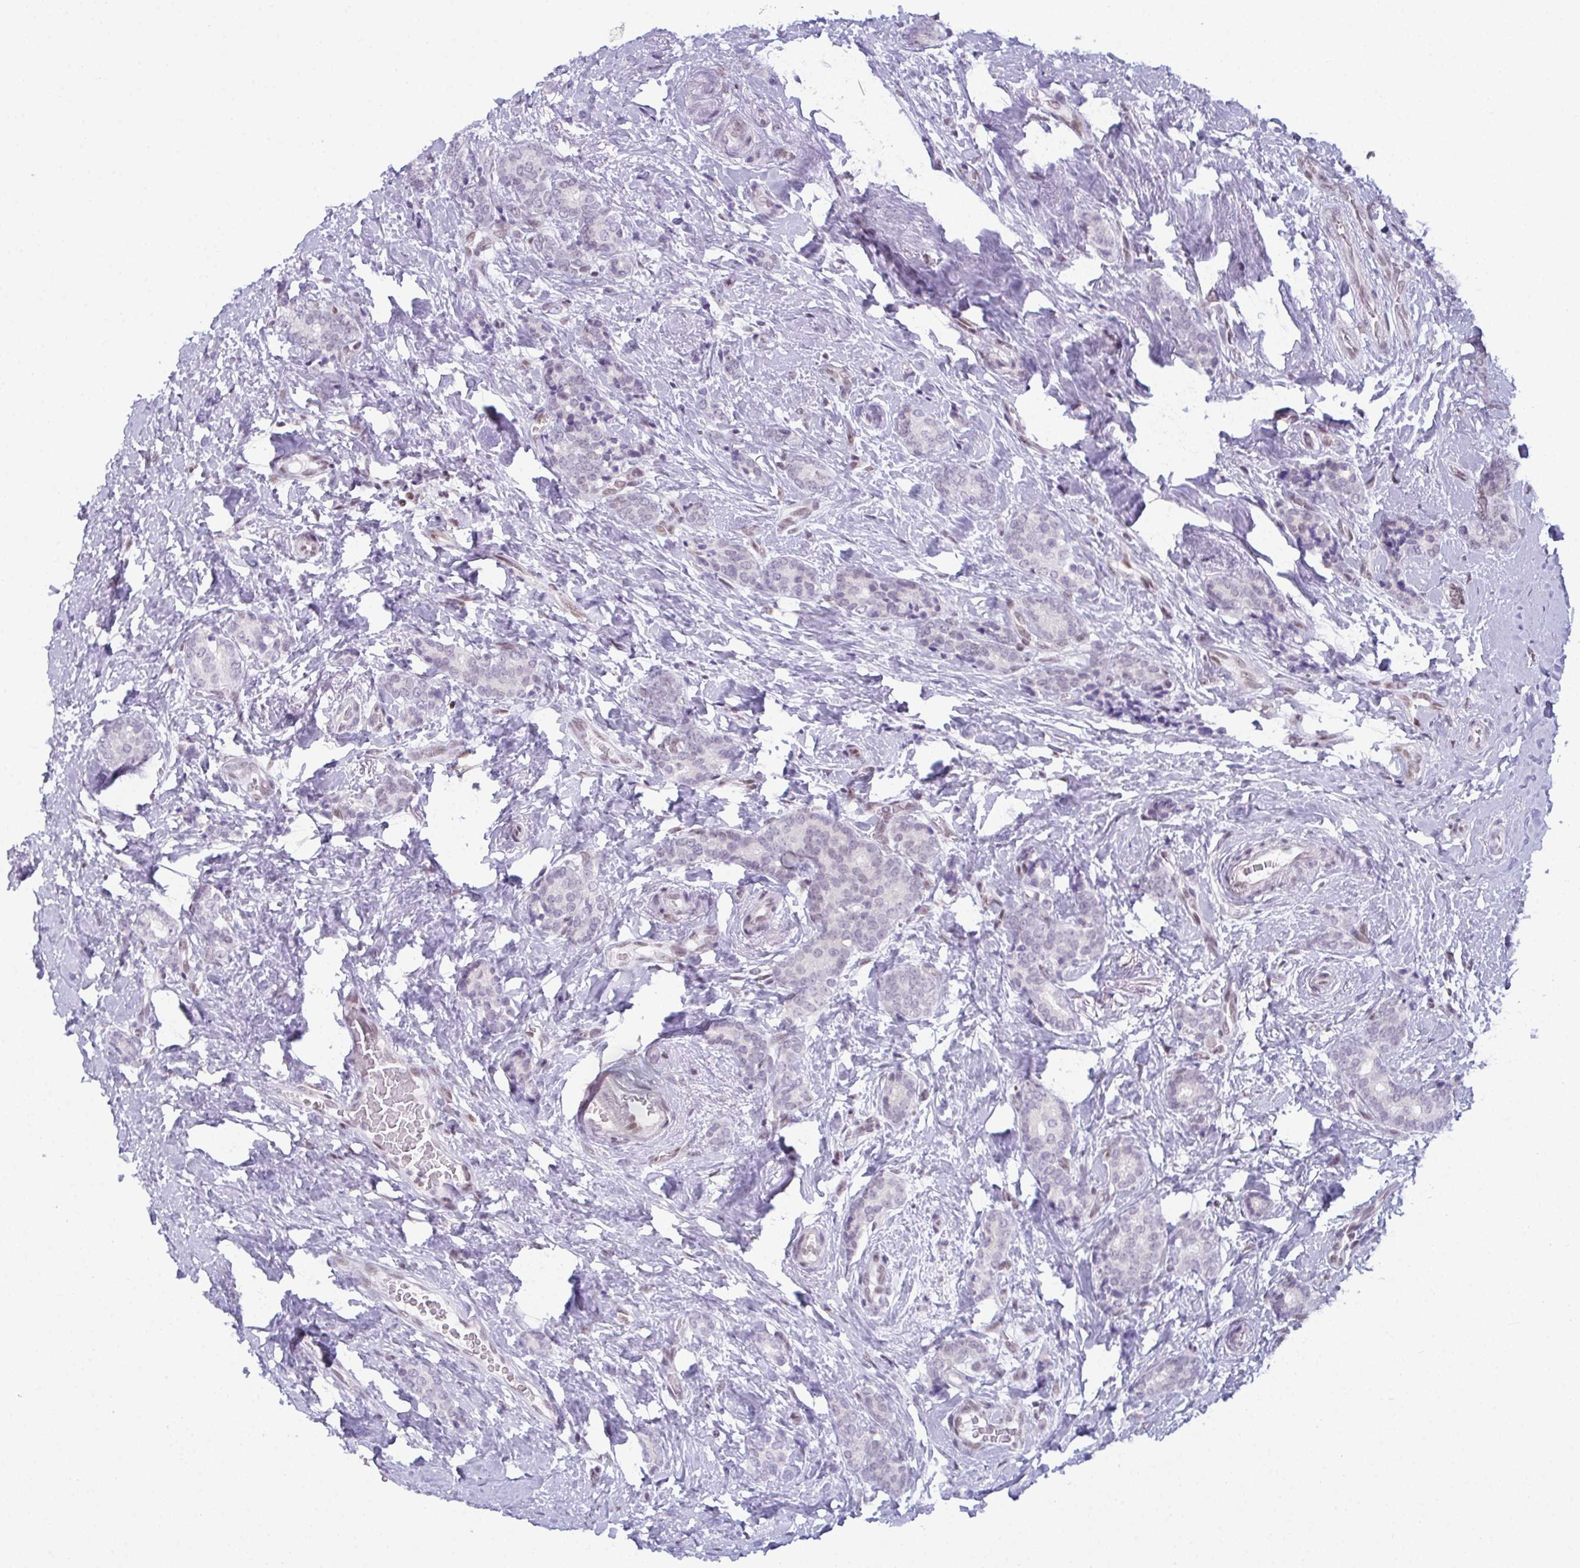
{"staining": {"intensity": "negative", "quantity": "none", "location": "none"}, "tissue": "breast cancer", "cell_type": "Tumor cells", "image_type": "cancer", "snomed": [{"axis": "morphology", "description": "Normal tissue, NOS"}, {"axis": "morphology", "description": "Duct carcinoma"}, {"axis": "topography", "description": "Breast"}], "caption": "Protein analysis of invasive ductal carcinoma (breast) exhibits no significant expression in tumor cells.", "gene": "RBM7", "patient": {"sex": "female", "age": 77}}